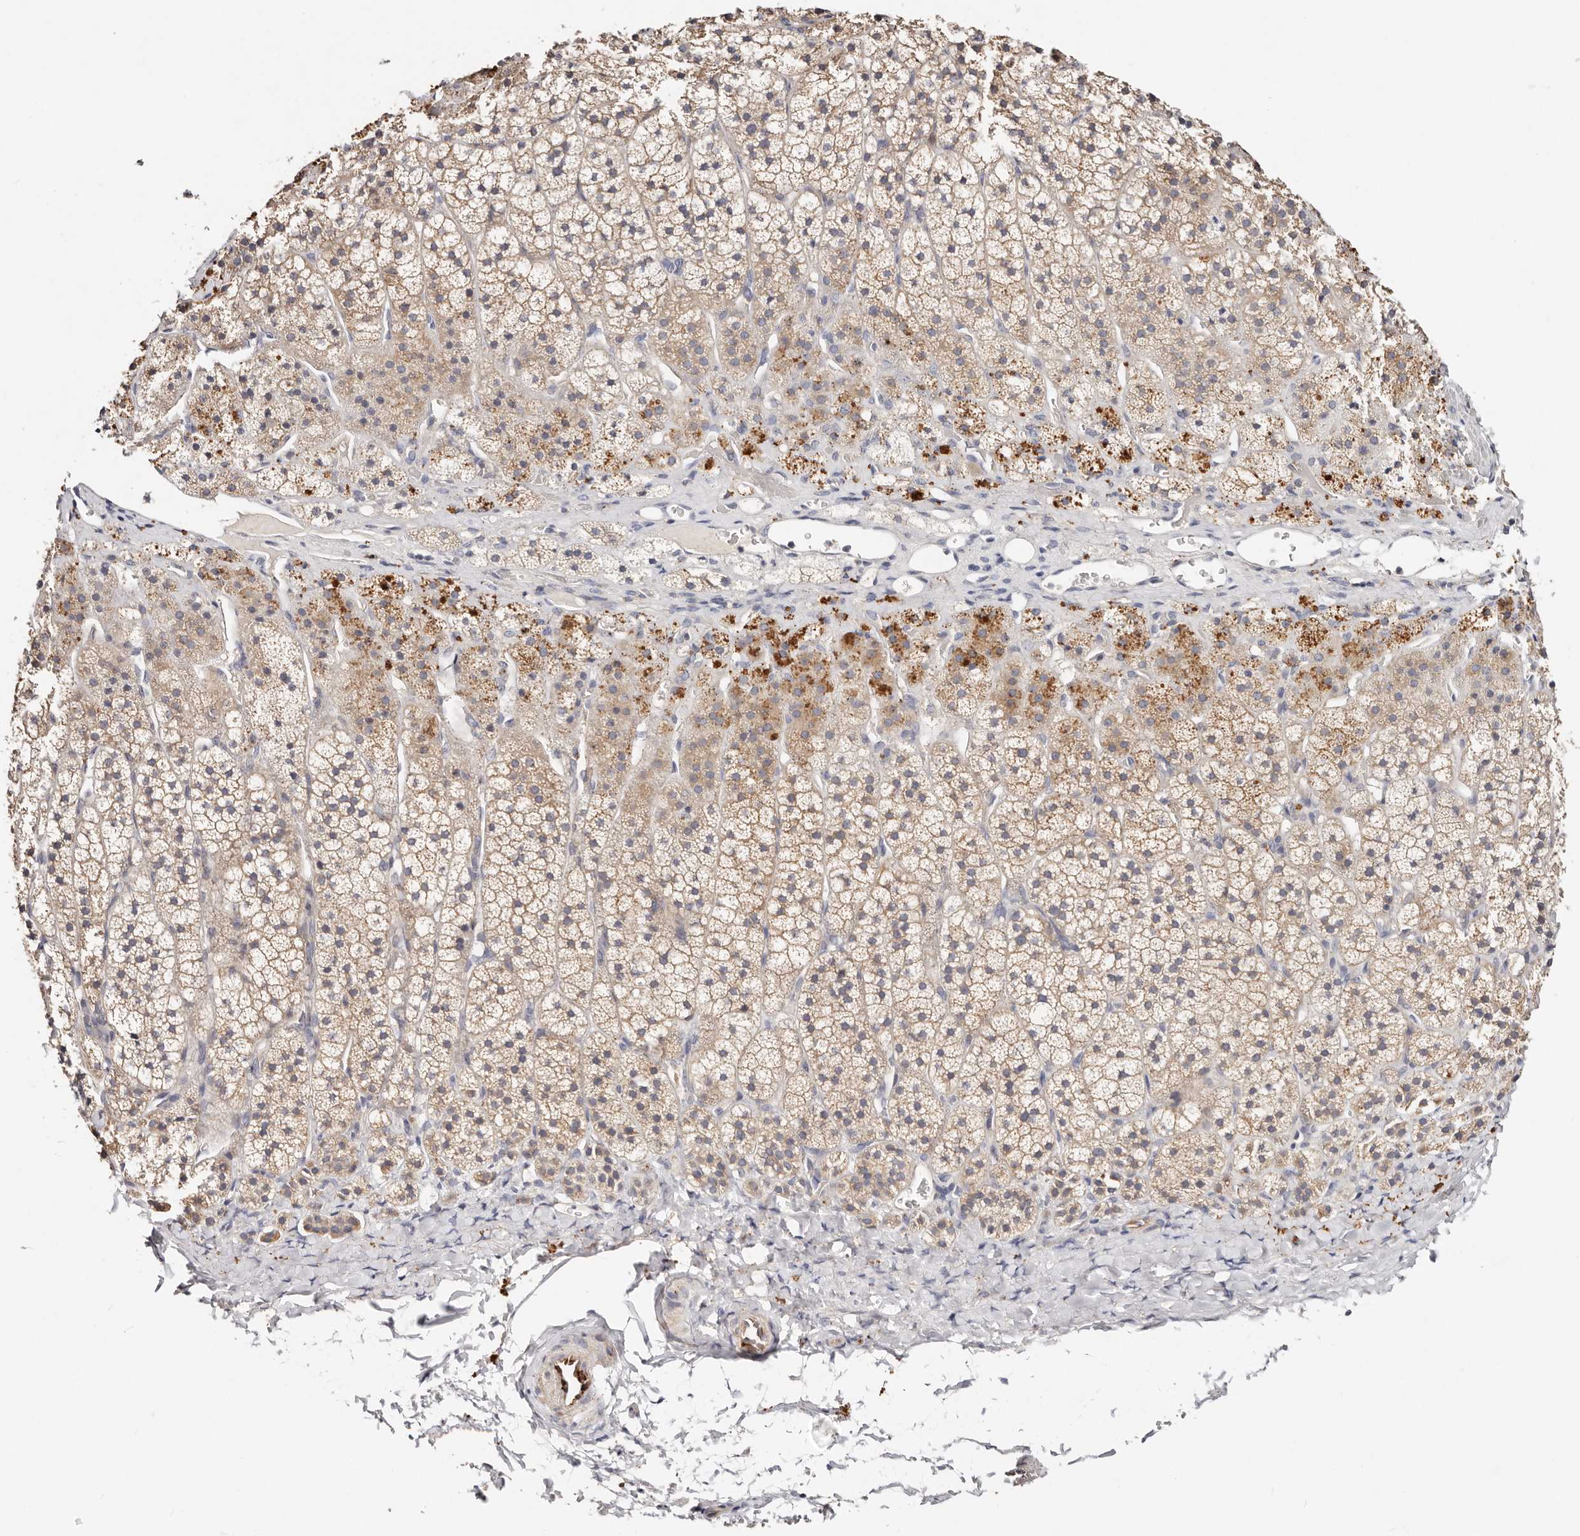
{"staining": {"intensity": "weak", "quantity": "25%-75%", "location": "cytoplasmic/membranous"}, "tissue": "adrenal gland", "cell_type": "Glandular cells", "image_type": "normal", "snomed": [{"axis": "morphology", "description": "Normal tissue, NOS"}, {"axis": "topography", "description": "Adrenal gland"}], "caption": "A micrograph showing weak cytoplasmic/membranous positivity in approximately 25%-75% of glandular cells in unremarkable adrenal gland, as visualized by brown immunohistochemical staining.", "gene": "VIPAS39", "patient": {"sex": "female", "age": 44}}